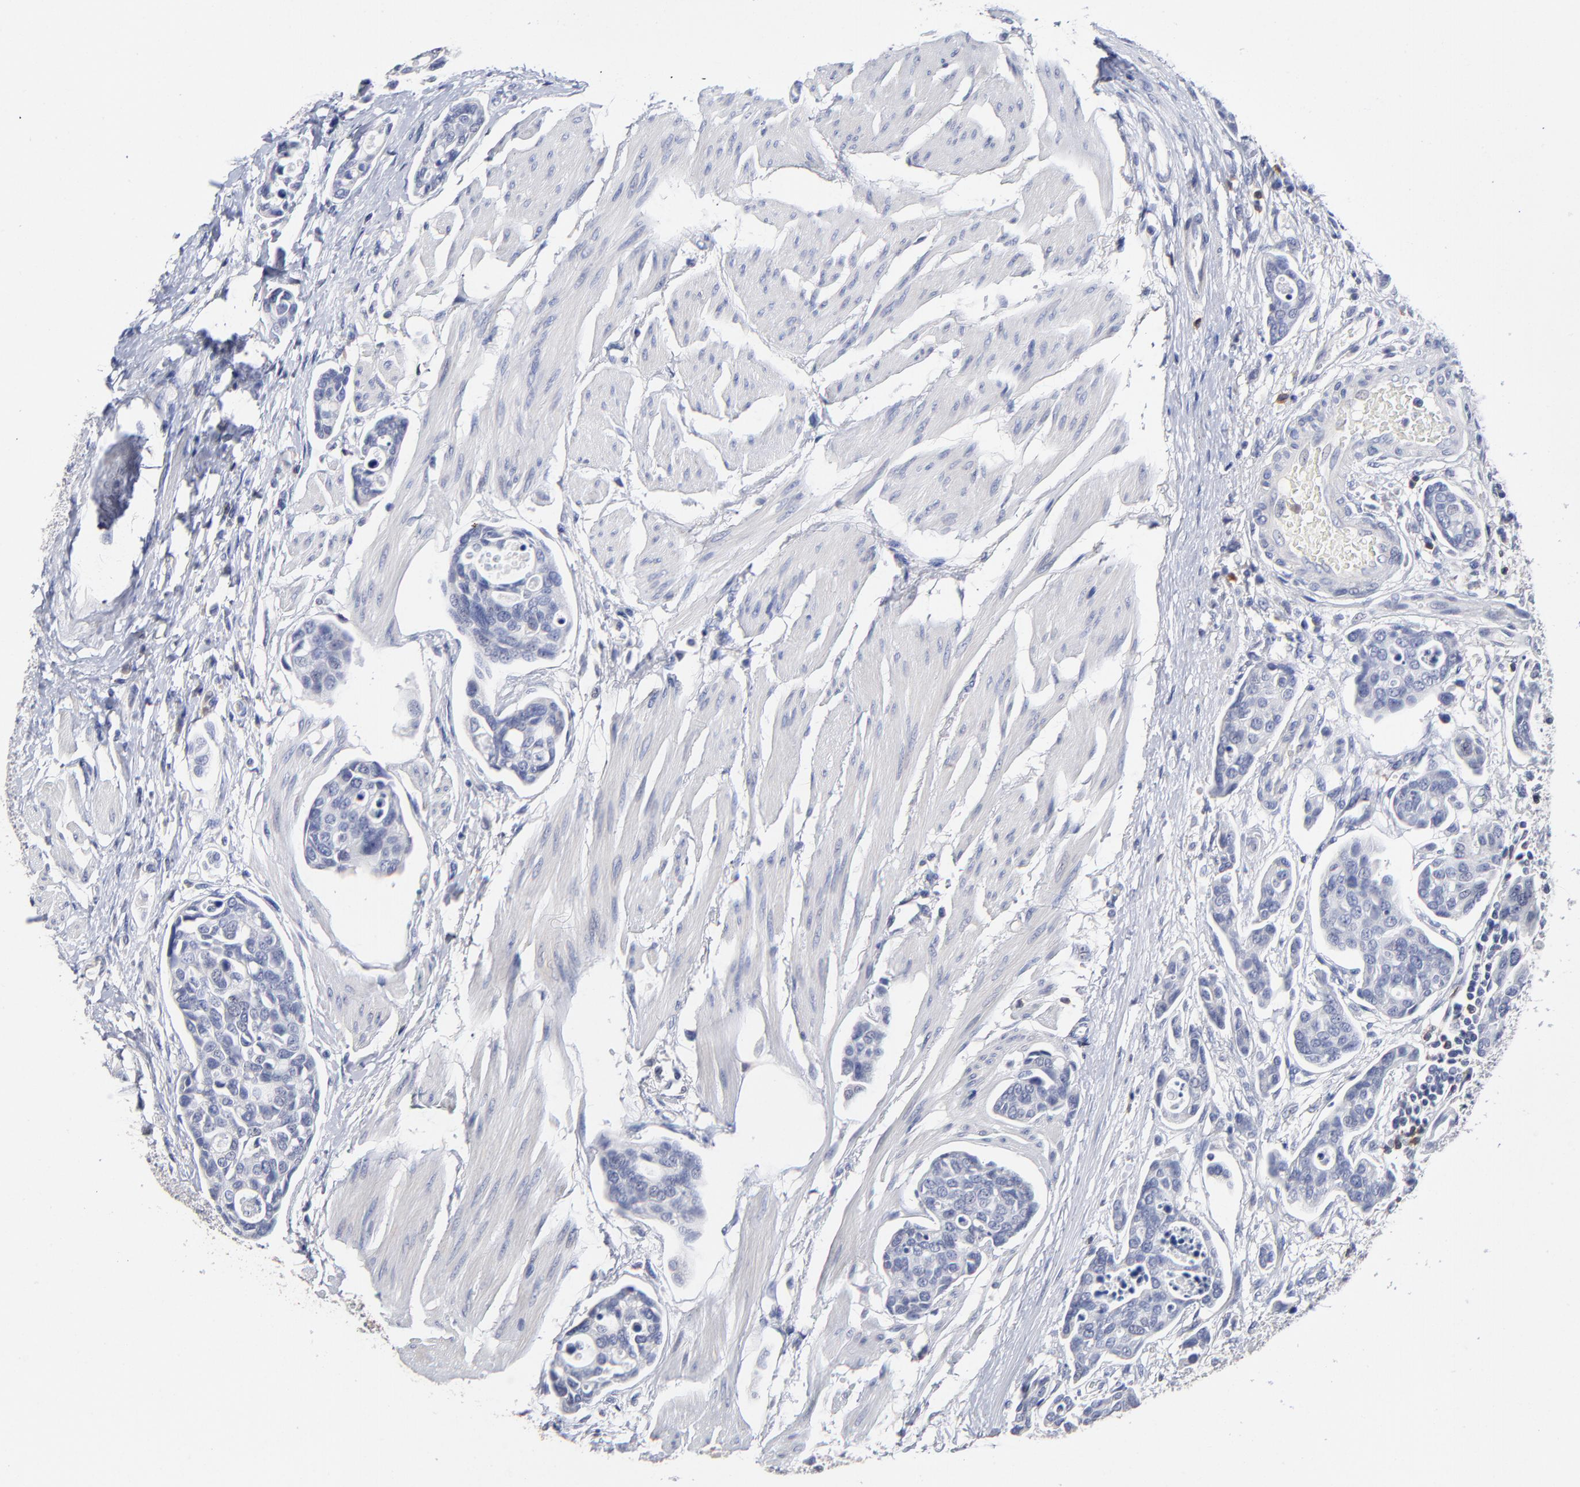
{"staining": {"intensity": "negative", "quantity": "none", "location": "none"}, "tissue": "urothelial cancer", "cell_type": "Tumor cells", "image_type": "cancer", "snomed": [{"axis": "morphology", "description": "Urothelial carcinoma, High grade"}, {"axis": "topography", "description": "Urinary bladder"}], "caption": "Tumor cells show no significant protein staining in urothelial cancer.", "gene": "TRAT1", "patient": {"sex": "male", "age": 78}}